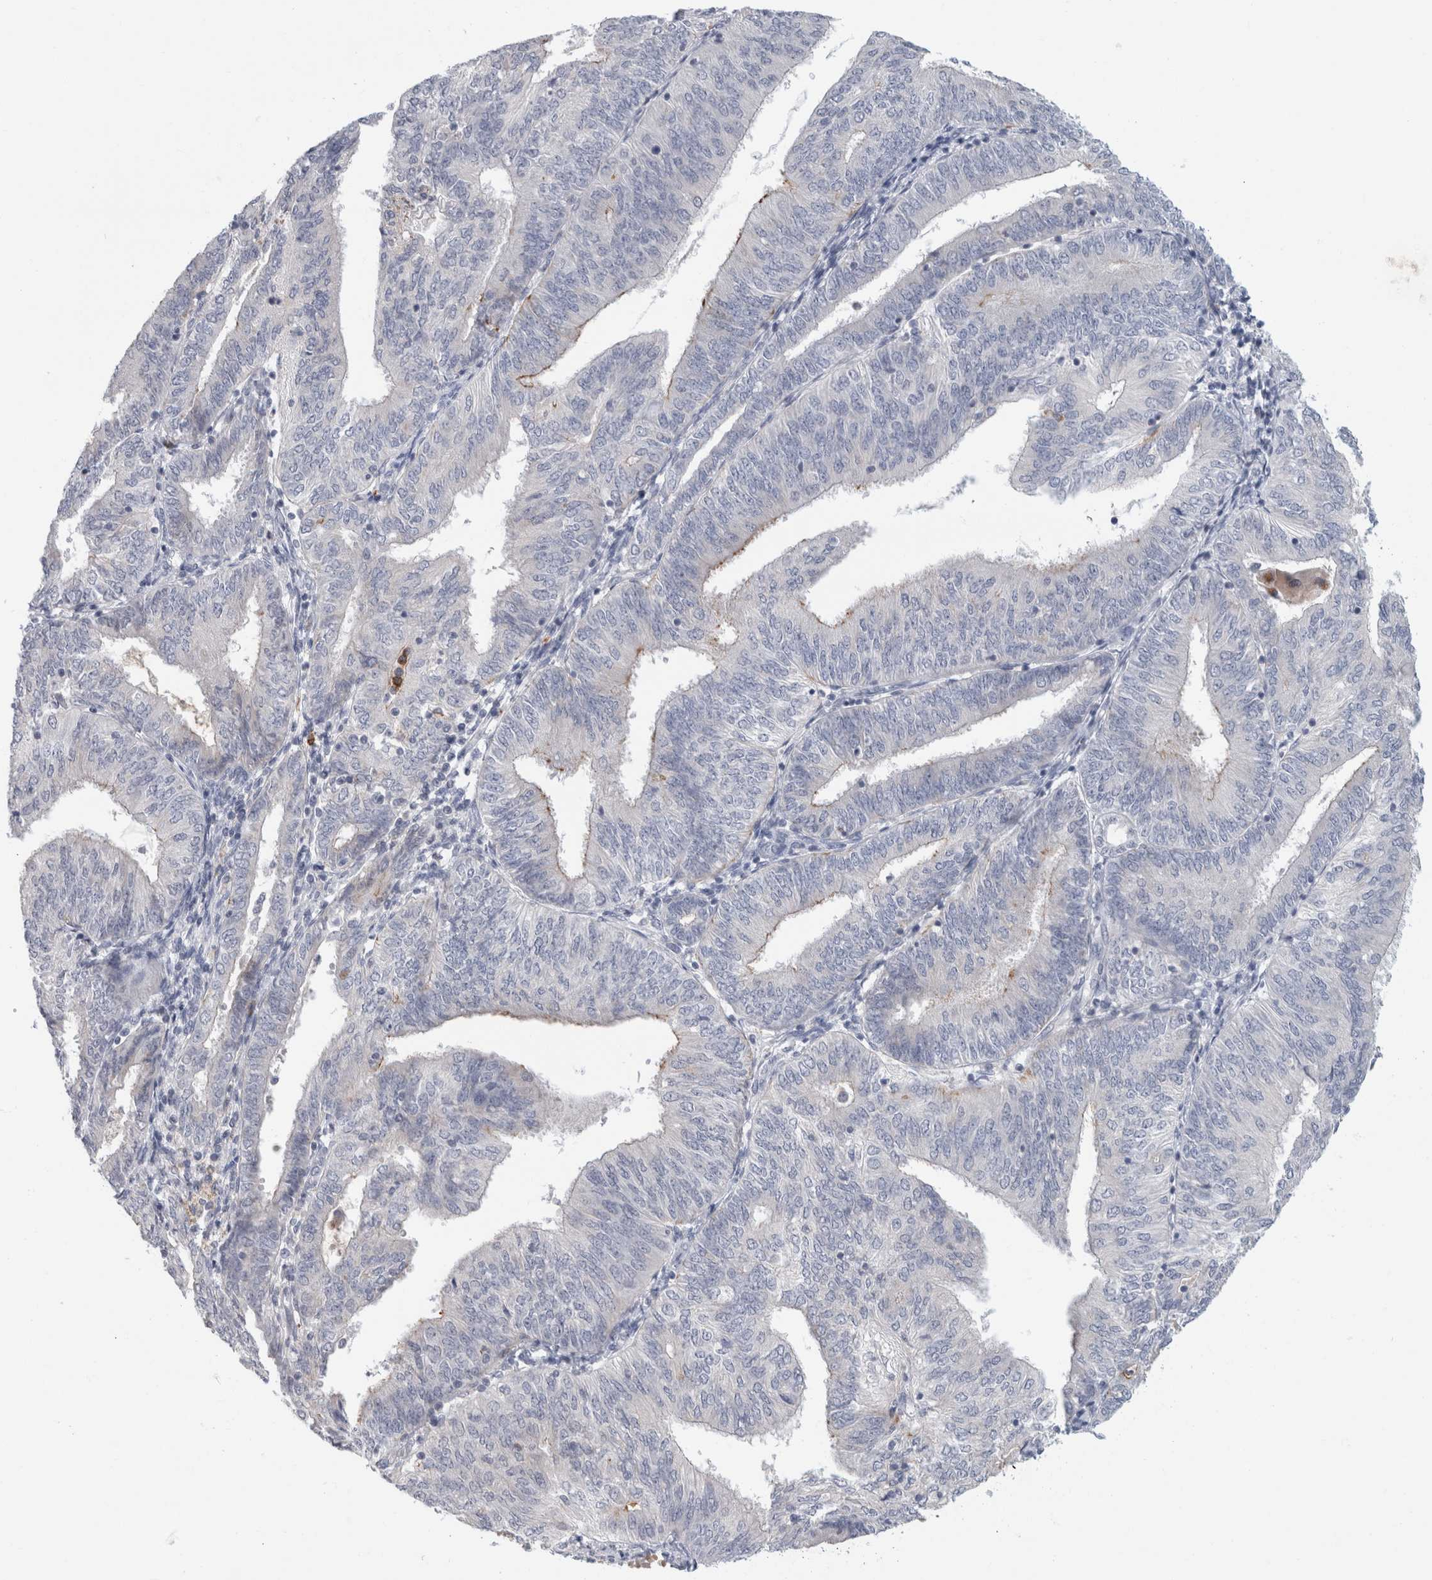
{"staining": {"intensity": "weak", "quantity": "<25%", "location": "cytoplasmic/membranous"}, "tissue": "endometrial cancer", "cell_type": "Tumor cells", "image_type": "cancer", "snomed": [{"axis": "morphology", "description": "Adenocarcinoma, NOS"}, {"axis": "topography", "description": "Endometrium"}], "caption": "Tumor cells are negative for protein expression in human endometrial cancer (adenocarcinoma).", "gene": "NIPA1", "patient": {"sex": "female", "age": 58}}